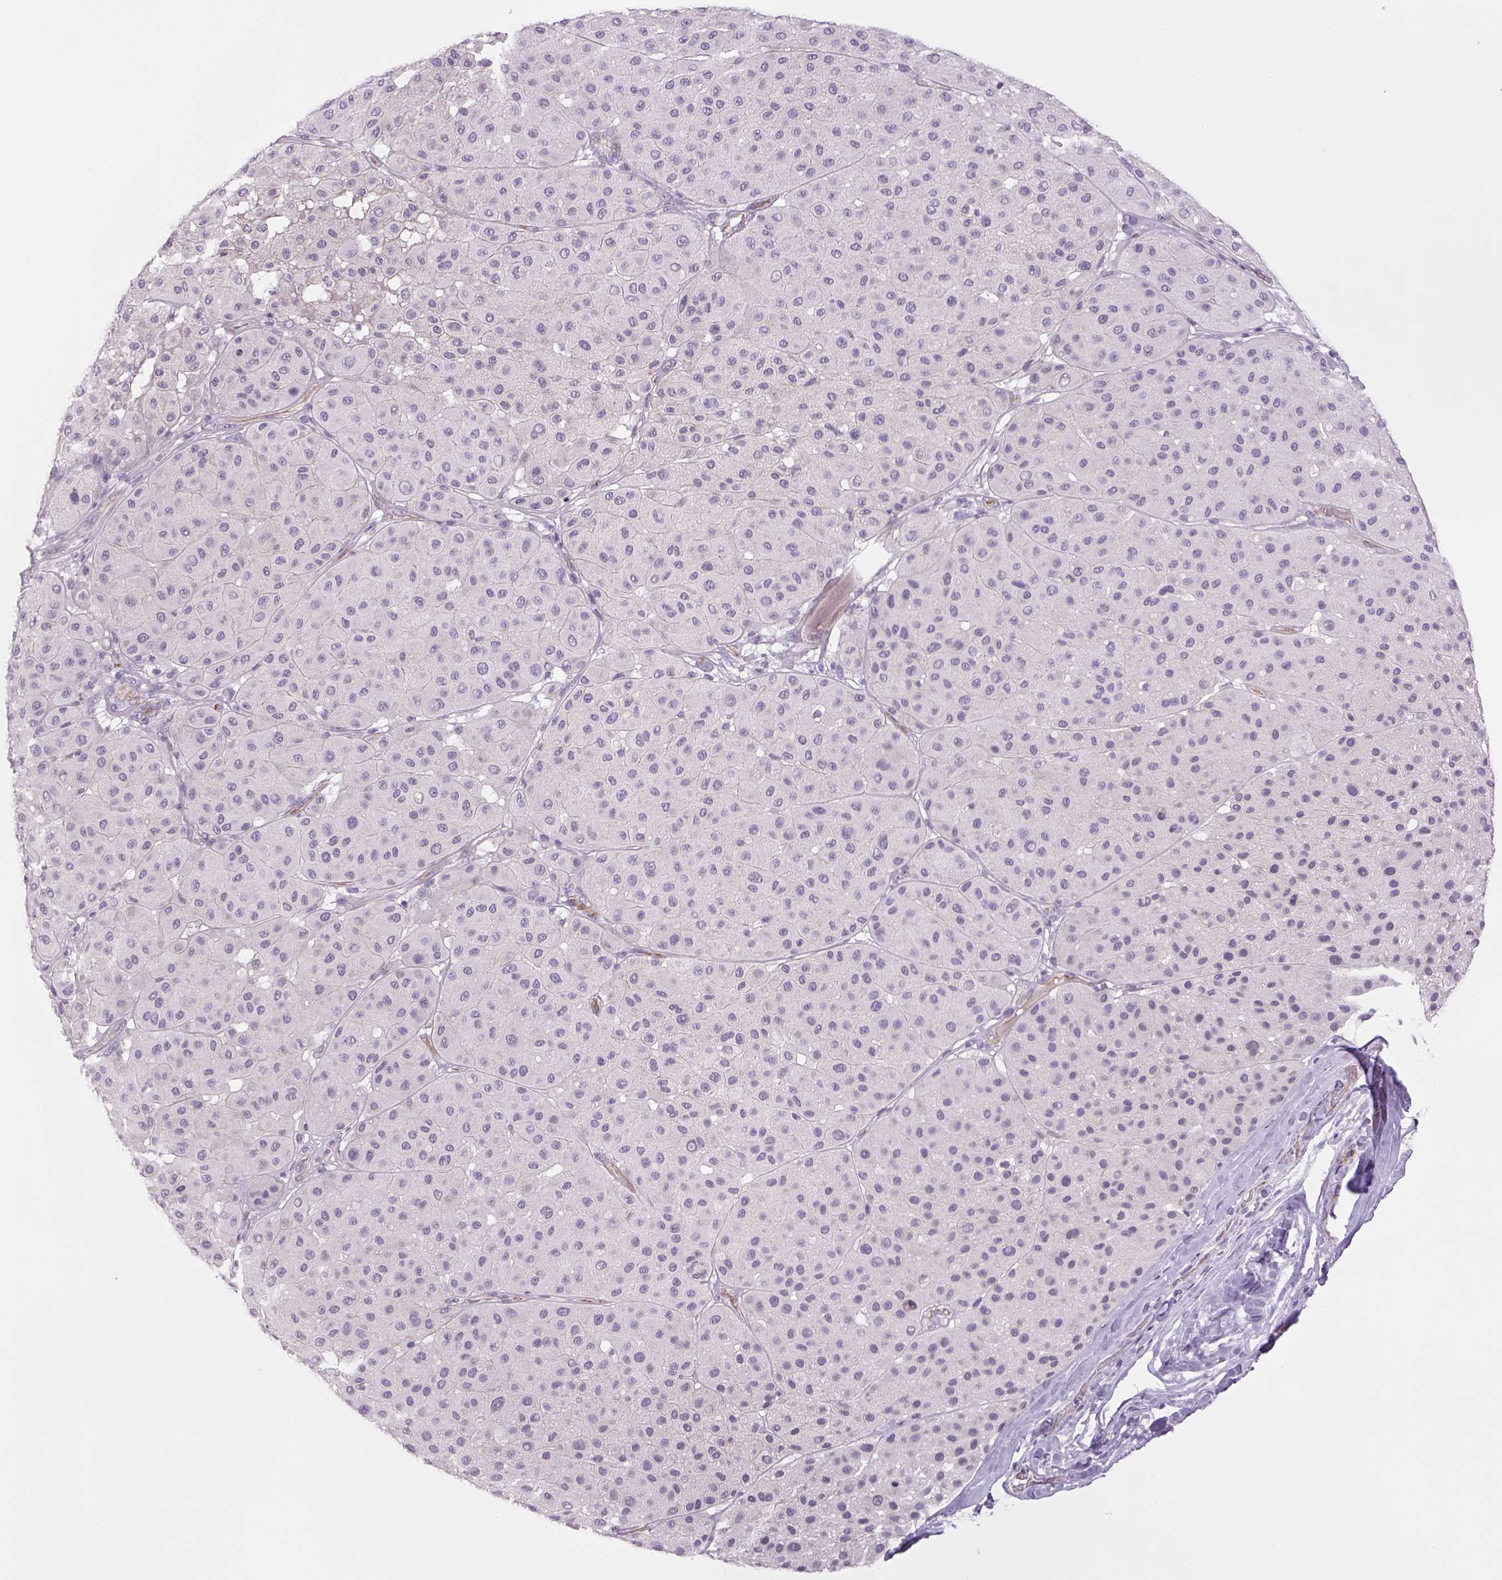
{"staining": {"intensity": "negative", "quantity": "none", "location": "none"}, "tissue": "melanoma", "cell_type": "Tumor cells", "image_type": "cancer", "snomed": [{"axis": "morphology", "description": "Malignant melanoma, Metastatic site"}, {"axis": "topography", "description": "Smooth muscle"}], "caption": "Histopathology image shows no significant protein staining in tumor cells of melanoma.", "gene": "PRRT1", "patient": {"sex": "male", "age": 41}}